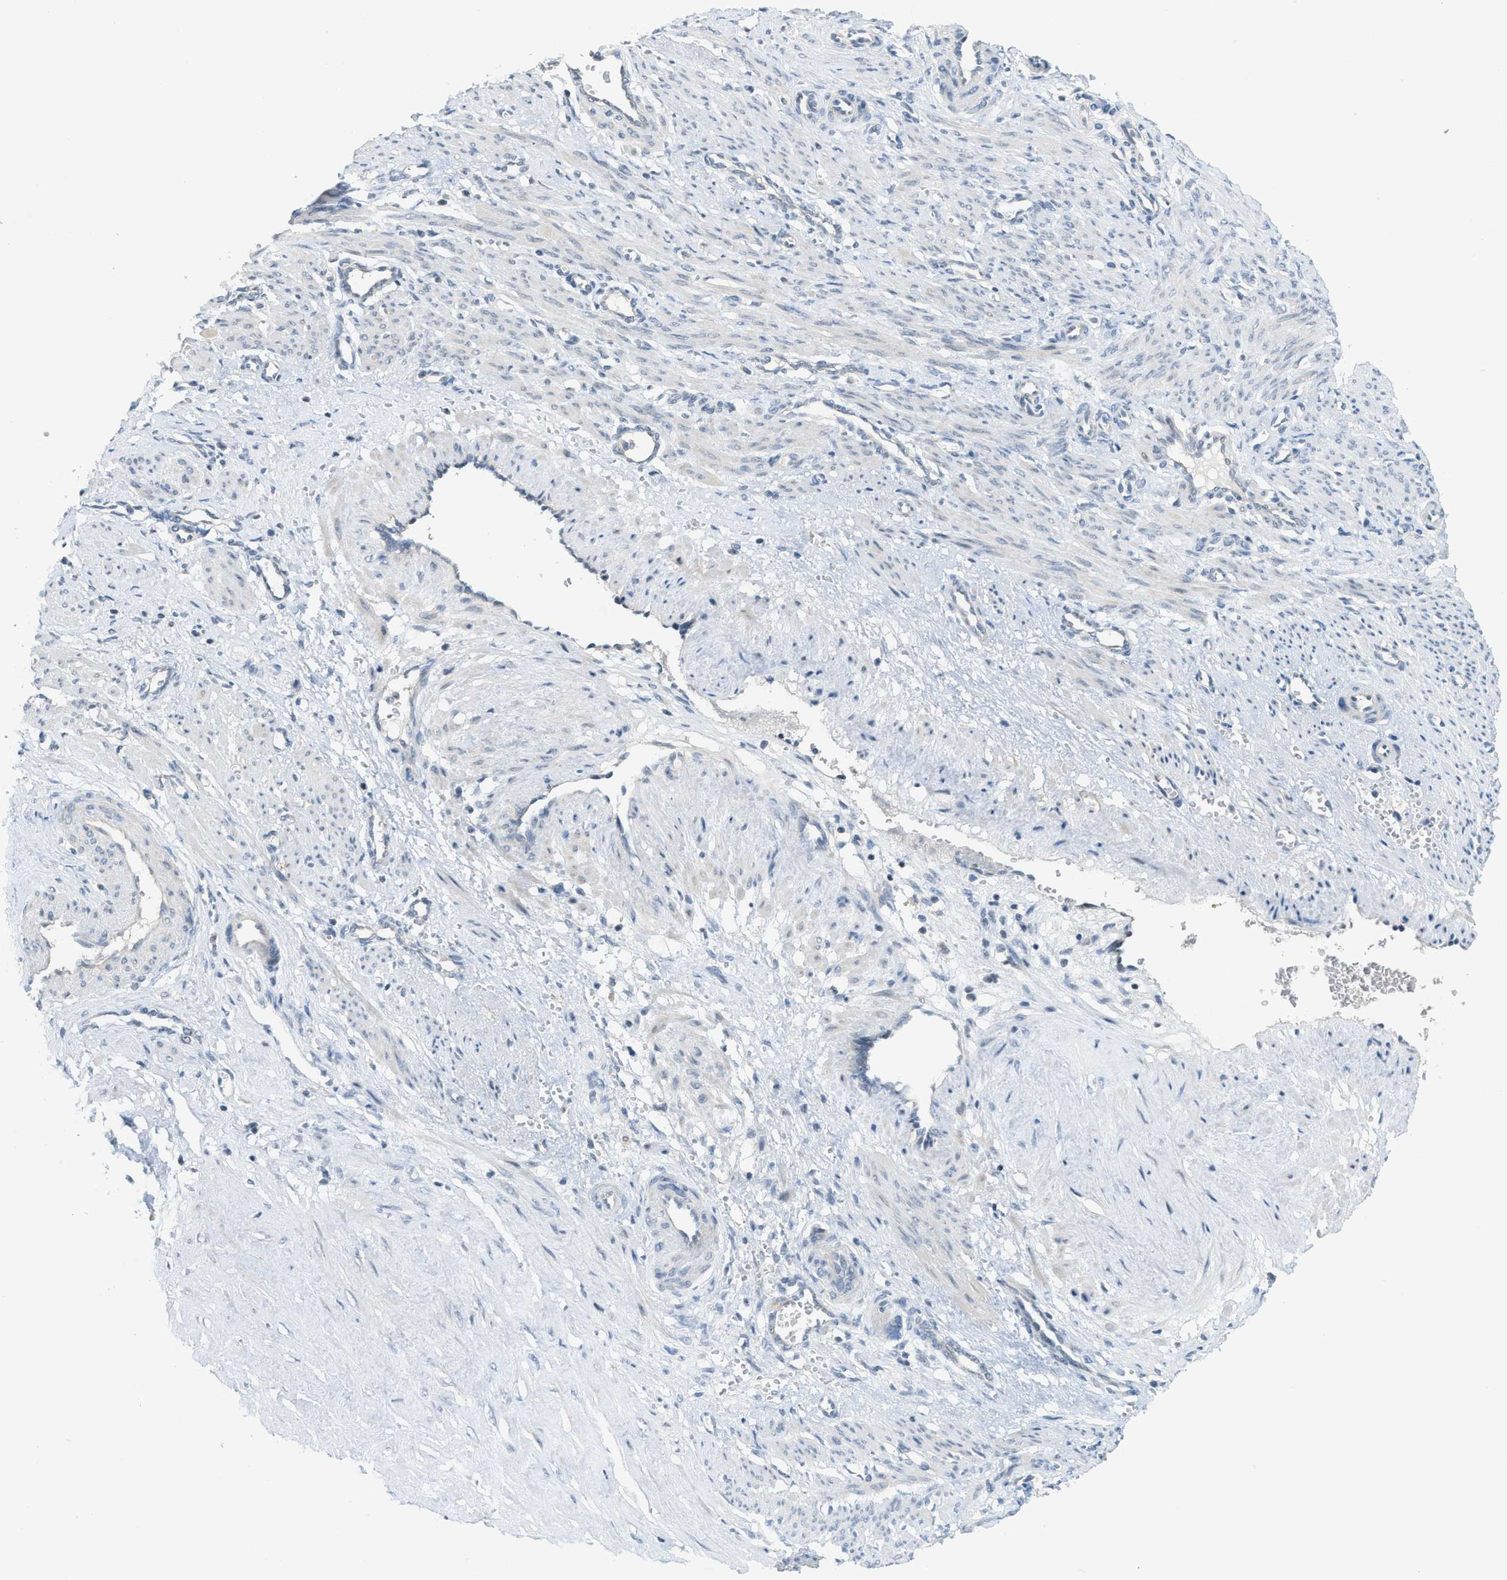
{"staining": {"intensity": "negative", "quantity": "none", "location": "none"}, "tissue": "smooth muscle", "cell_type": "Smooth muscle cells", "image_type": "normal", "snomed": [{"axis": "morphology", "description": "Normal tissue, NOS"}, {"axis": "topography", "description": "Endometrium"}], "caption": "Protein analysis of normal smooth muscle exhibits no significant staining in smooth muscle cells. (Stains: DAB (3,3'-diaminobenzidine) immunohistochemistry with hematoxylin counter stain, Microscopy: brightfield microscopy at high magnification).", "gene": "TXNDC2", "patient": {"sex": "female", "age": 33}}